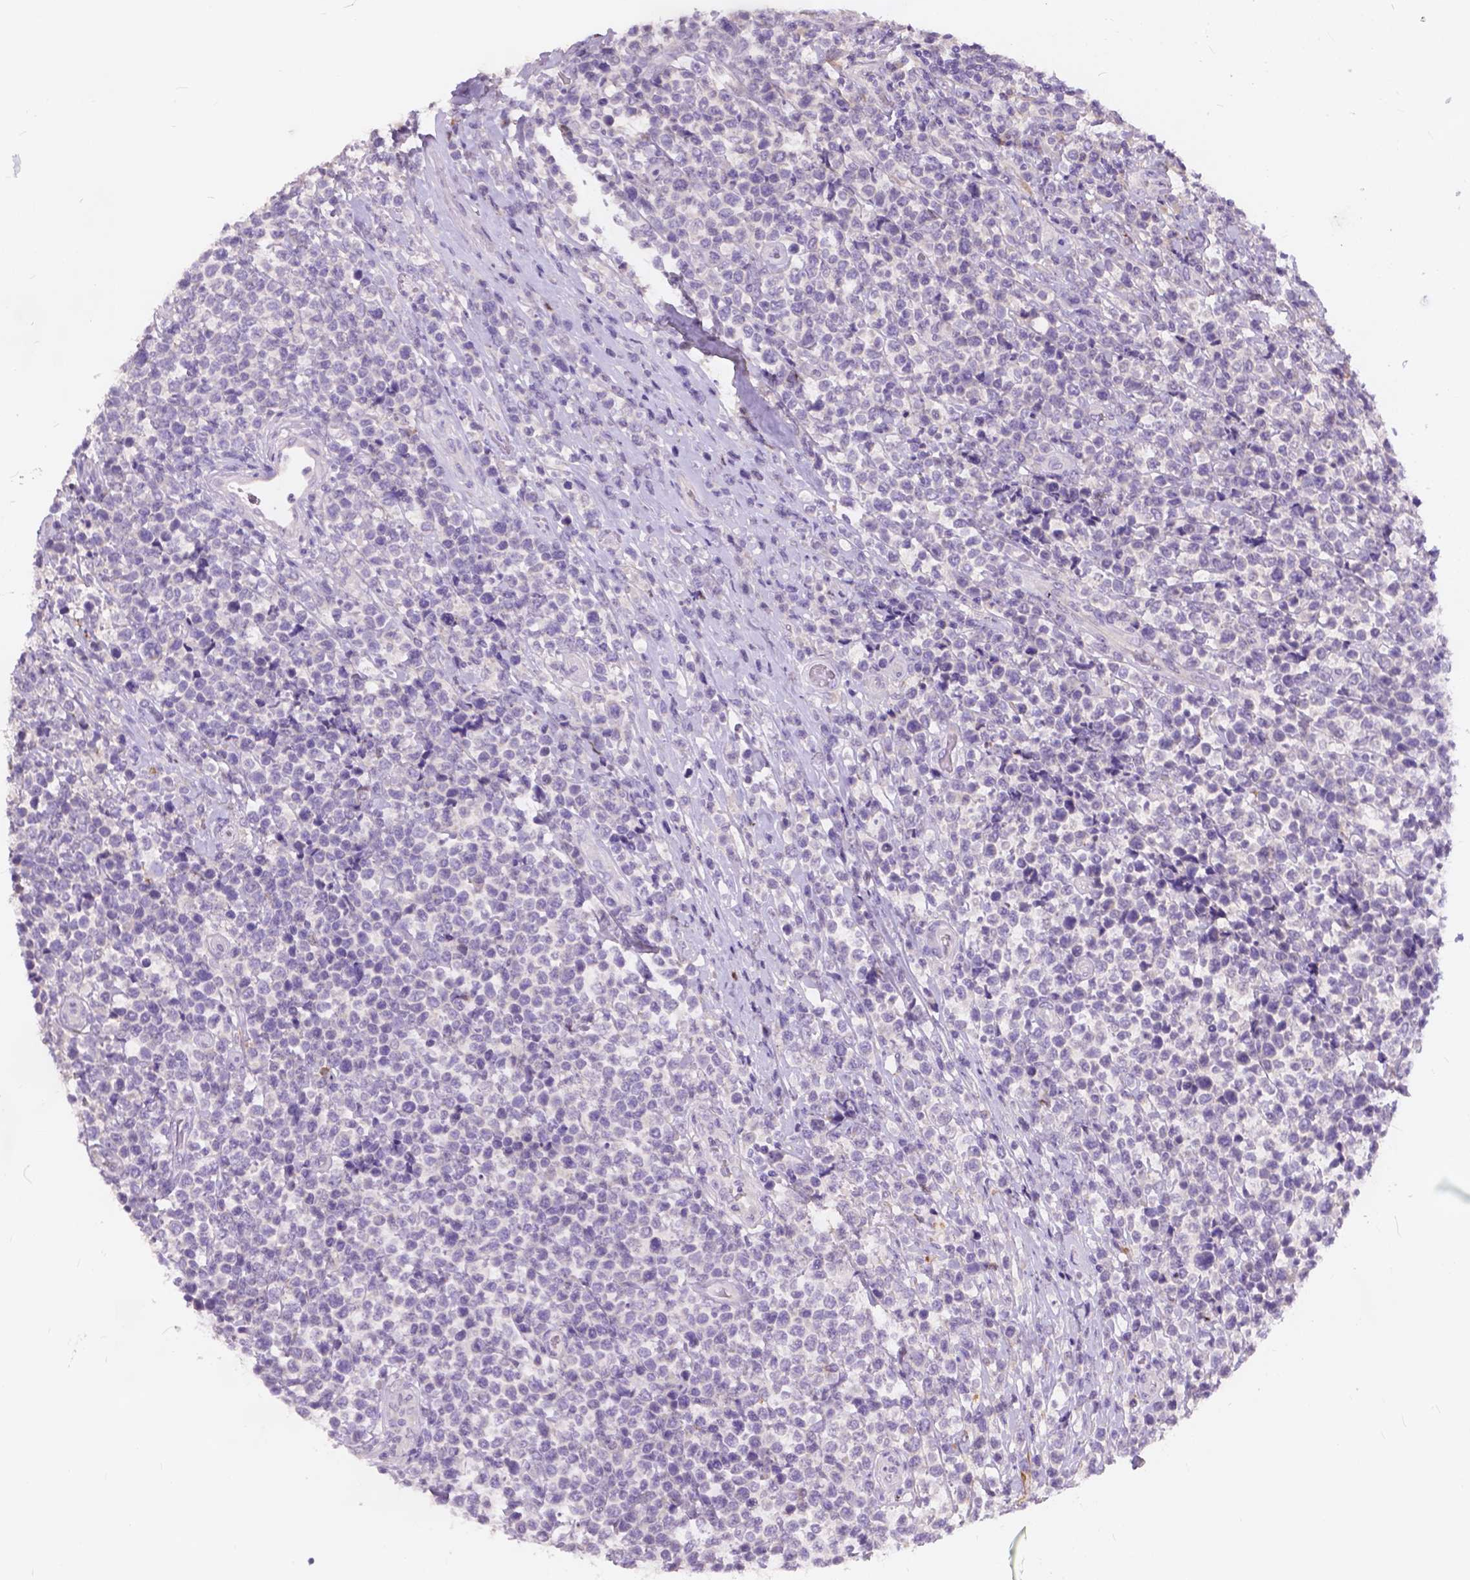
{"staining": {"intensity": "negative", "quantity": "none", "location": "none"}, "tissue": "lymphoma", "cell_type": "Tumor cells", "image_type": "cancer", "snomed": [{"axis": "morphology", "description": "Malignant lymphoma, non-Hodgkin's type, High grade"}, {"axis": "topography", "description": "Soft tissue"}], "caption": "Micrograph shows no protein expression in tumor cells of lymphoma tissue. (Brightfield microscopy of DAB immunohistochemistry at high magnification).", "gene": "PEX11G", "patient": {"sex": "female", "age": 56}}